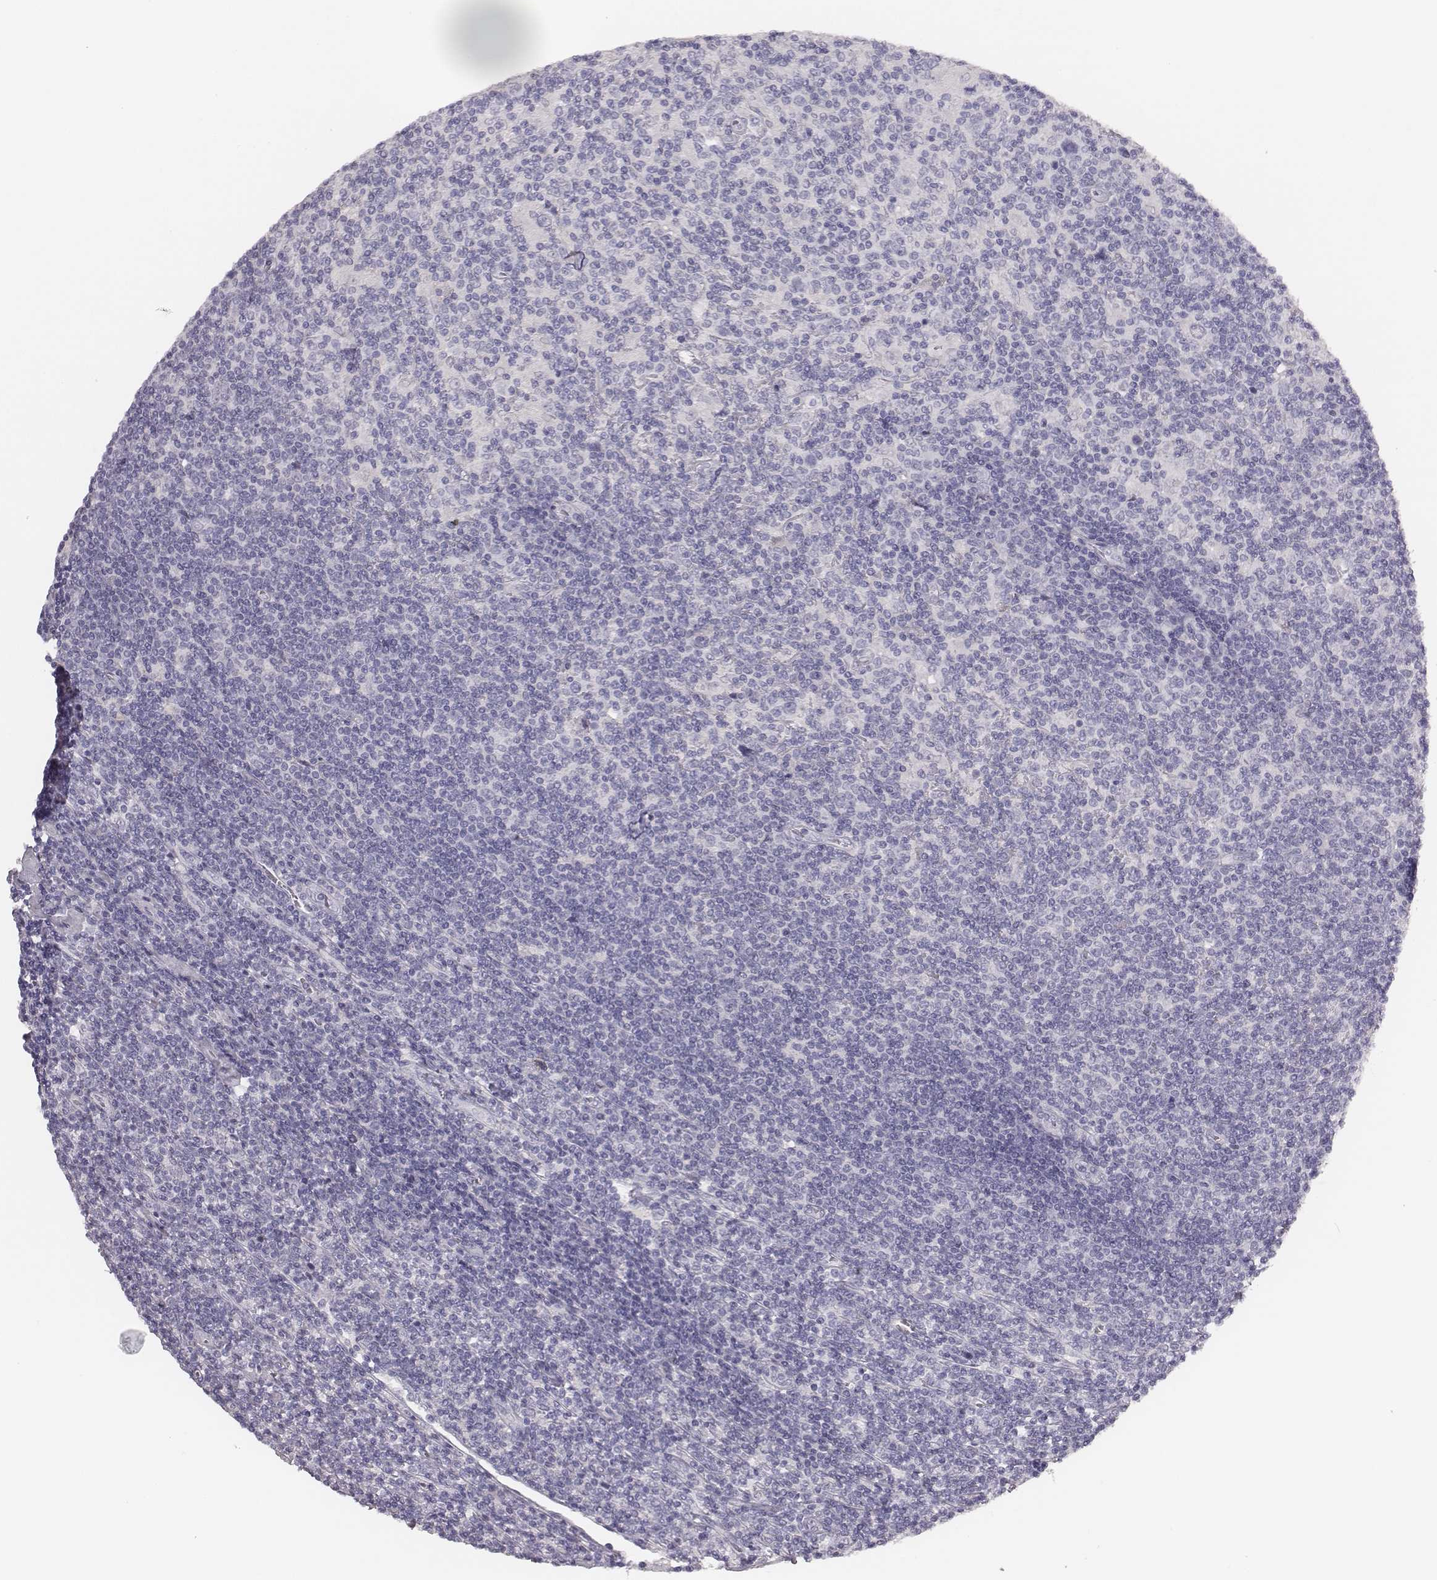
{"staining": {"intensity": "negative", "quantity": "none", "location": "none"}, "tissue": "lymphoma", "cell_type": "Tumor cells", "image_type": "cancer", "snomed": [{"axis": "morphology", "description": "Hodgkin's disease, NOS"}, {"axis": "topography", "description": "Lymph node"}], "caption": "Immunohistochemical staining of human lymphoma displays no significant staining in tumor cells.", "gene": "MYH6", "patient": {"sex": "male", "age": 40}}